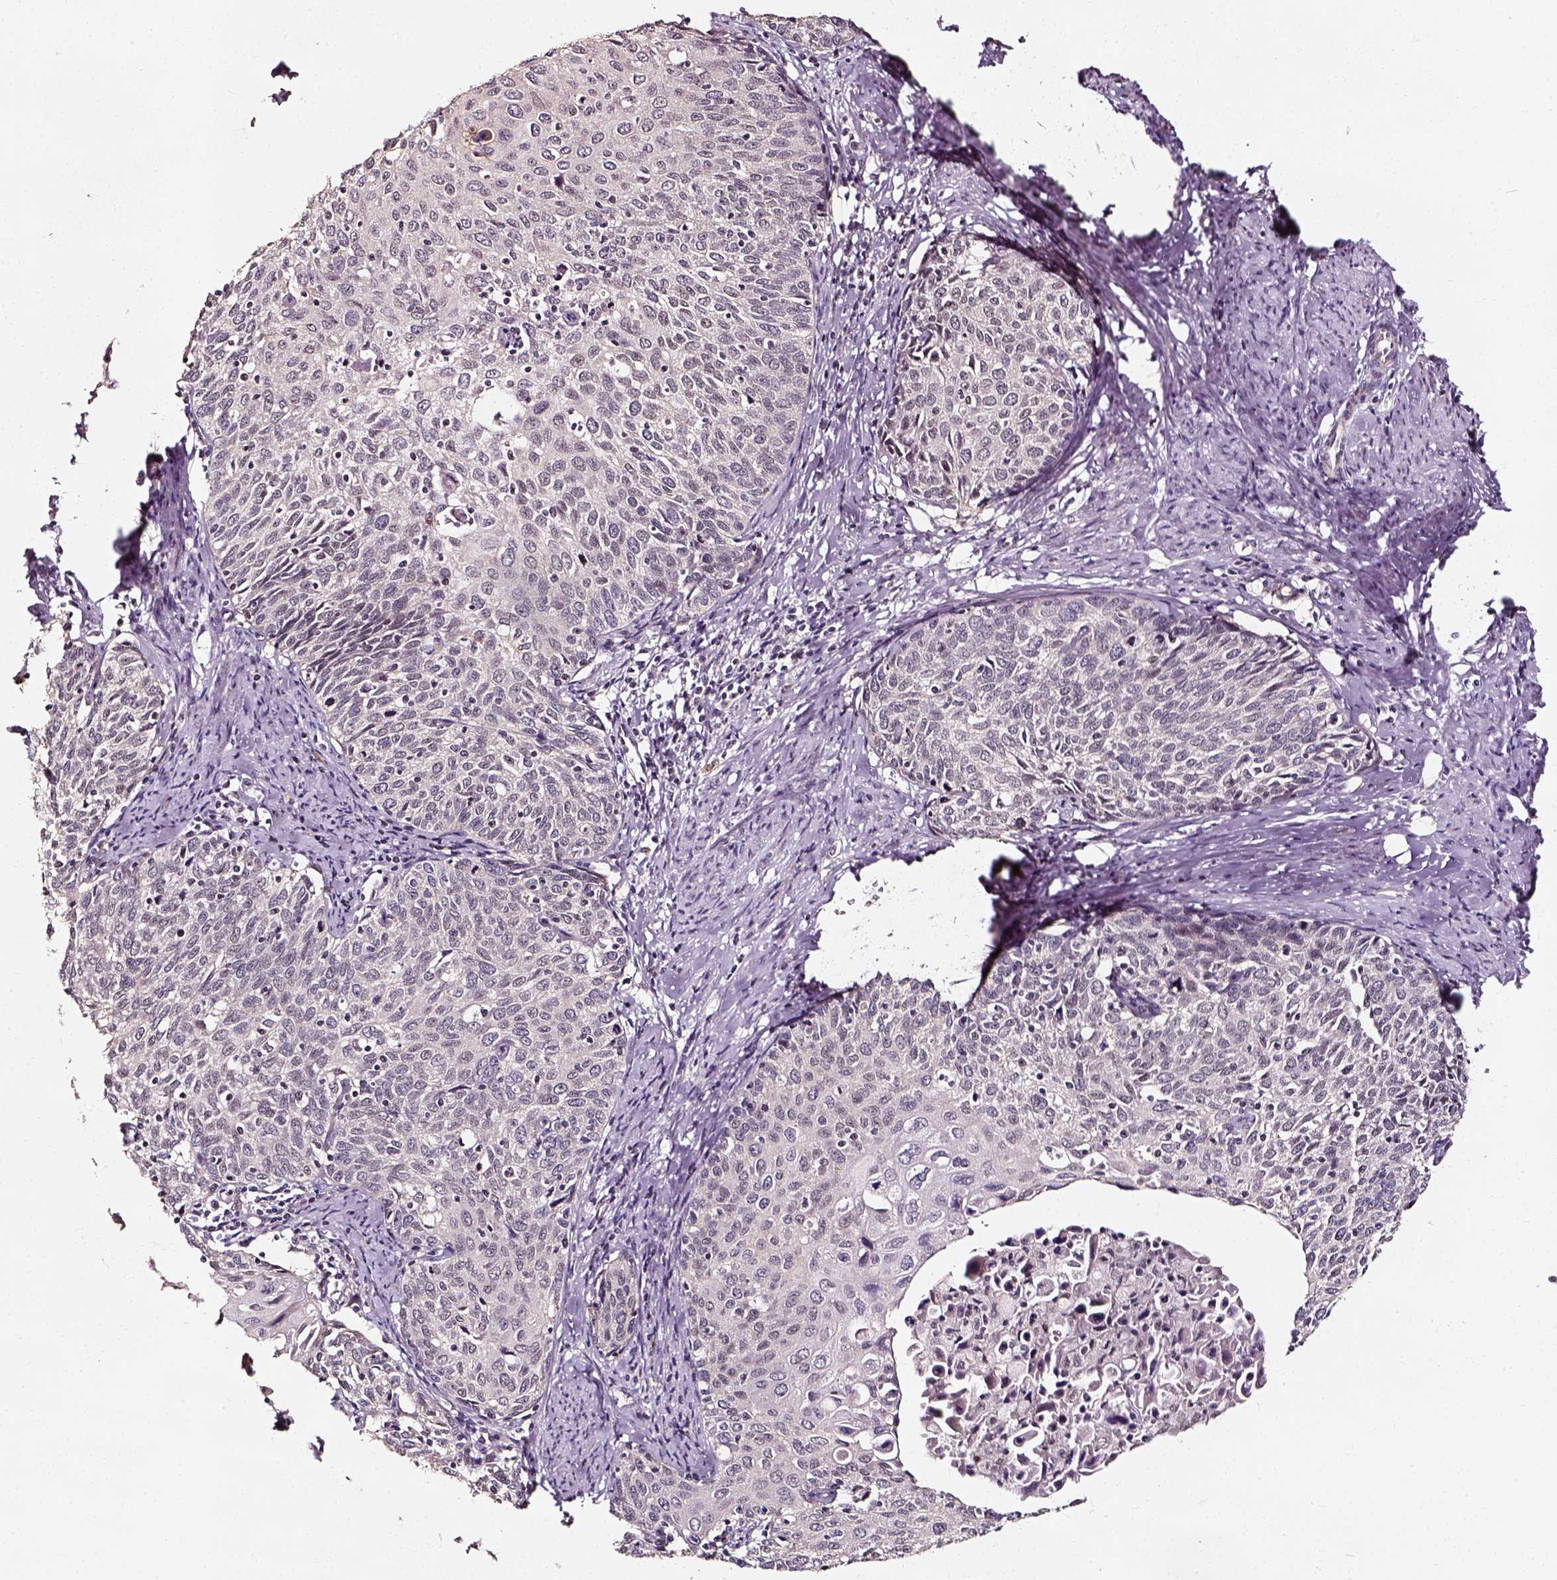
{"staining": {"intensity": "moderate", "quantity": "25%-75%", "location": "nuclear"}, "tissue": "cervical cancer", "cell_type": "Tumor cells", "image_type": "cancer", "snomed": [{"axis": "morphology", "description": "Squamous cell carcinoma, NOS"}, {"axis": "topography", "description": "Cervix"}], "caption": "Cervical cancer tissue shows moderate nuclear staining in about 25%-75% of tumor cells", "gene": "NACC1", "patient": {"sex": "female", "age": 62}}